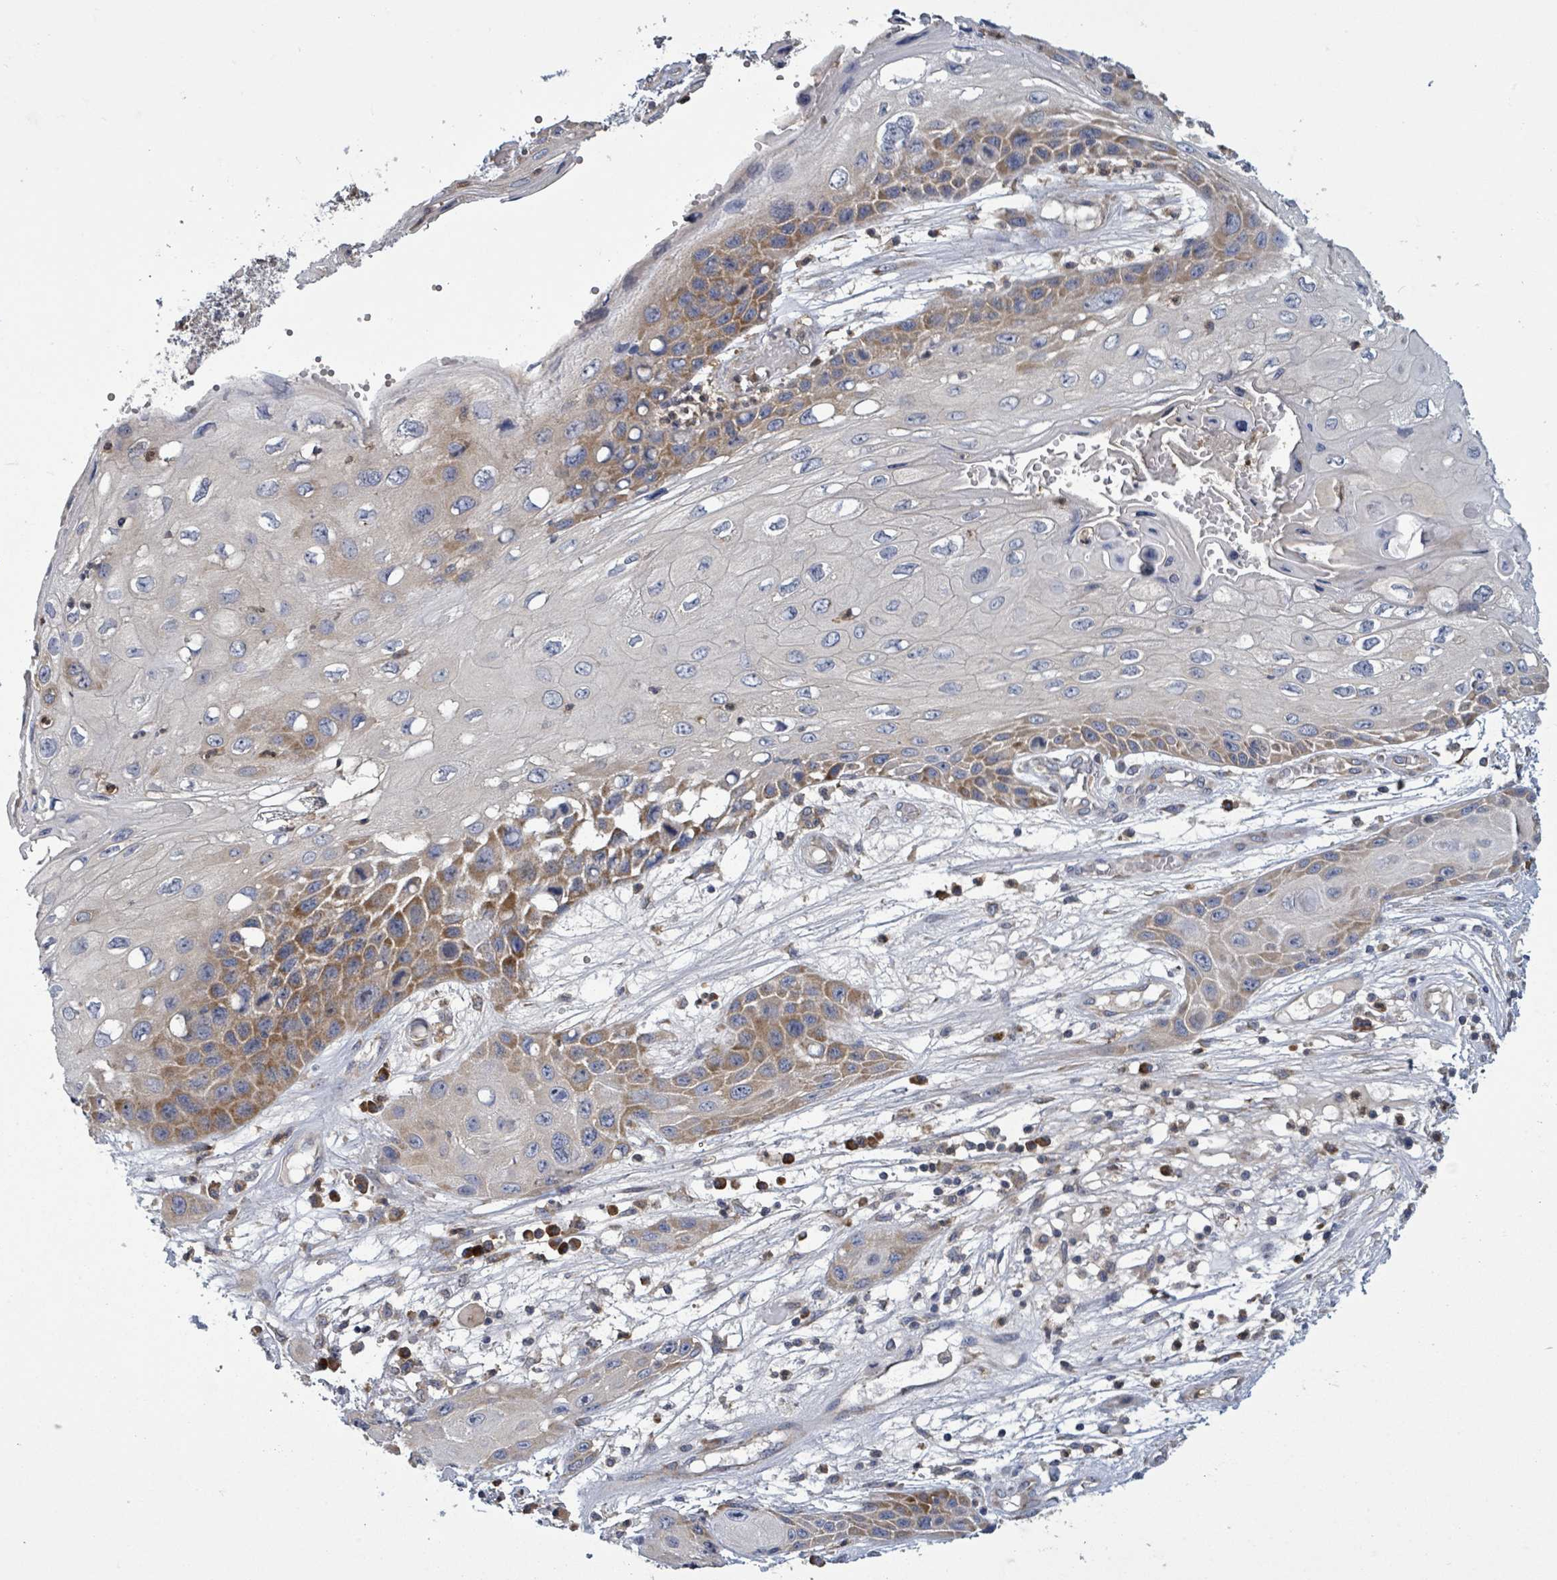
{"staining": {"intensity": "moderate", "quantity": "<25%", "location": "cytoplasmic/membranous"}, "tissue": "skin cancer", "cell_type": "Tumor cells", "image_type": "cancer", "snomed": [{"axis": "morphology", "description": "Squamous cell carcinoma, NOS"}, {"axis": "topography", "description": "Skin"}, {"axis": "topography", "description": "Vulva"}], "caption": "Skin cancer (squamous cell carcinoma) stained with a protein marker exhibits moderate staining in tumor cells.", "gene": "SERPINE3", "patient": {"sex": "female", "age": 44}}